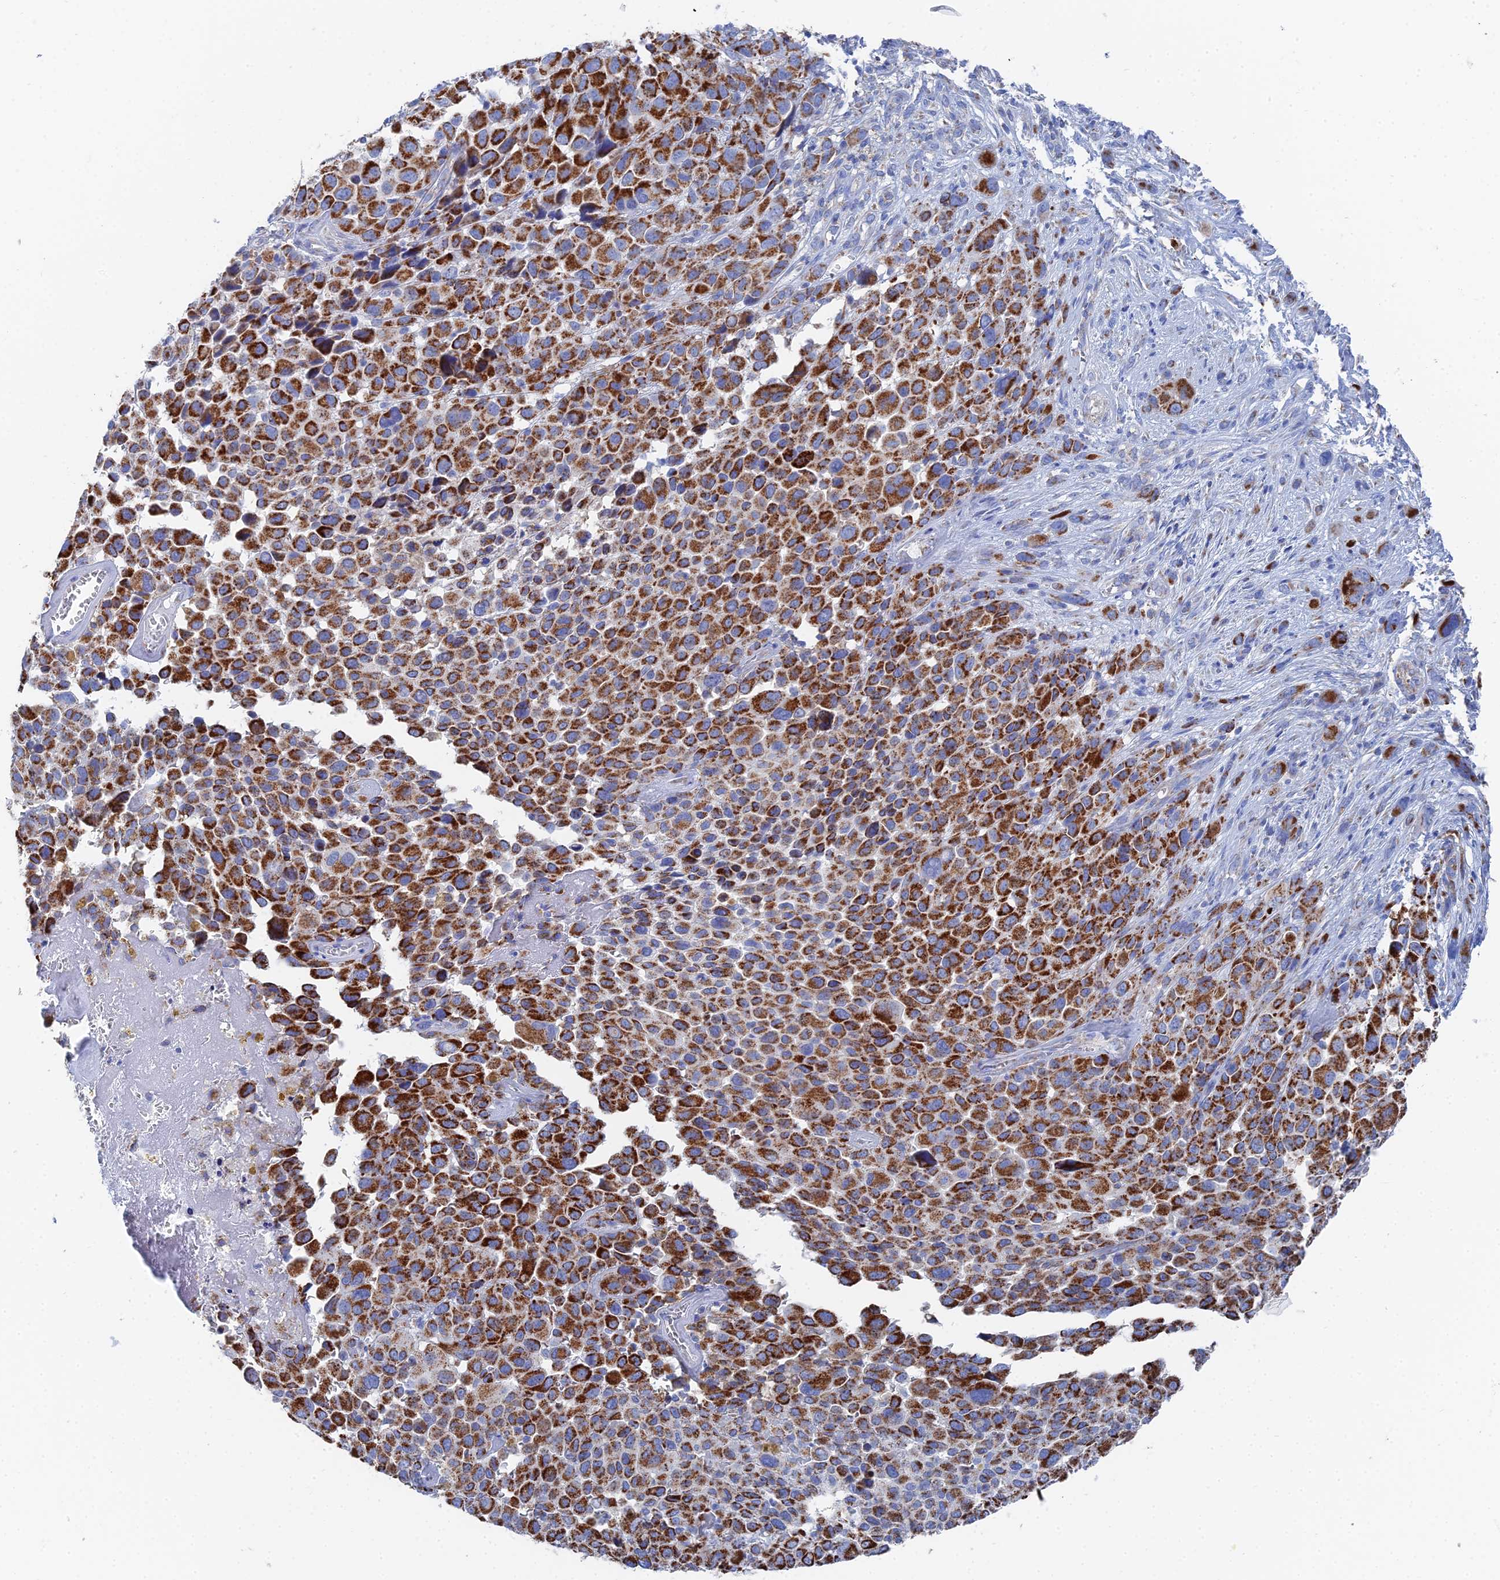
{"staining": {"intensity": "strong", "quantity": ">75%", "location": "cytoplasmic/membranous"}, "tissue": "melanoma", "cell_type": "Tumor cells", "image_type": "cancer", "snomed": [{"axis": "morphology", "description": "Malignant melanoma, NOS"}, {"axis": "topography", "description": "Skin of trunk"}], "caption": "A micrograph of human malignant melanoma stained for a protein demonstrates strong cytoplasmic/membranous brown staining in tumor cells.", "gene": "IFT80", "patient": {"sex": "male", "age": 71}}